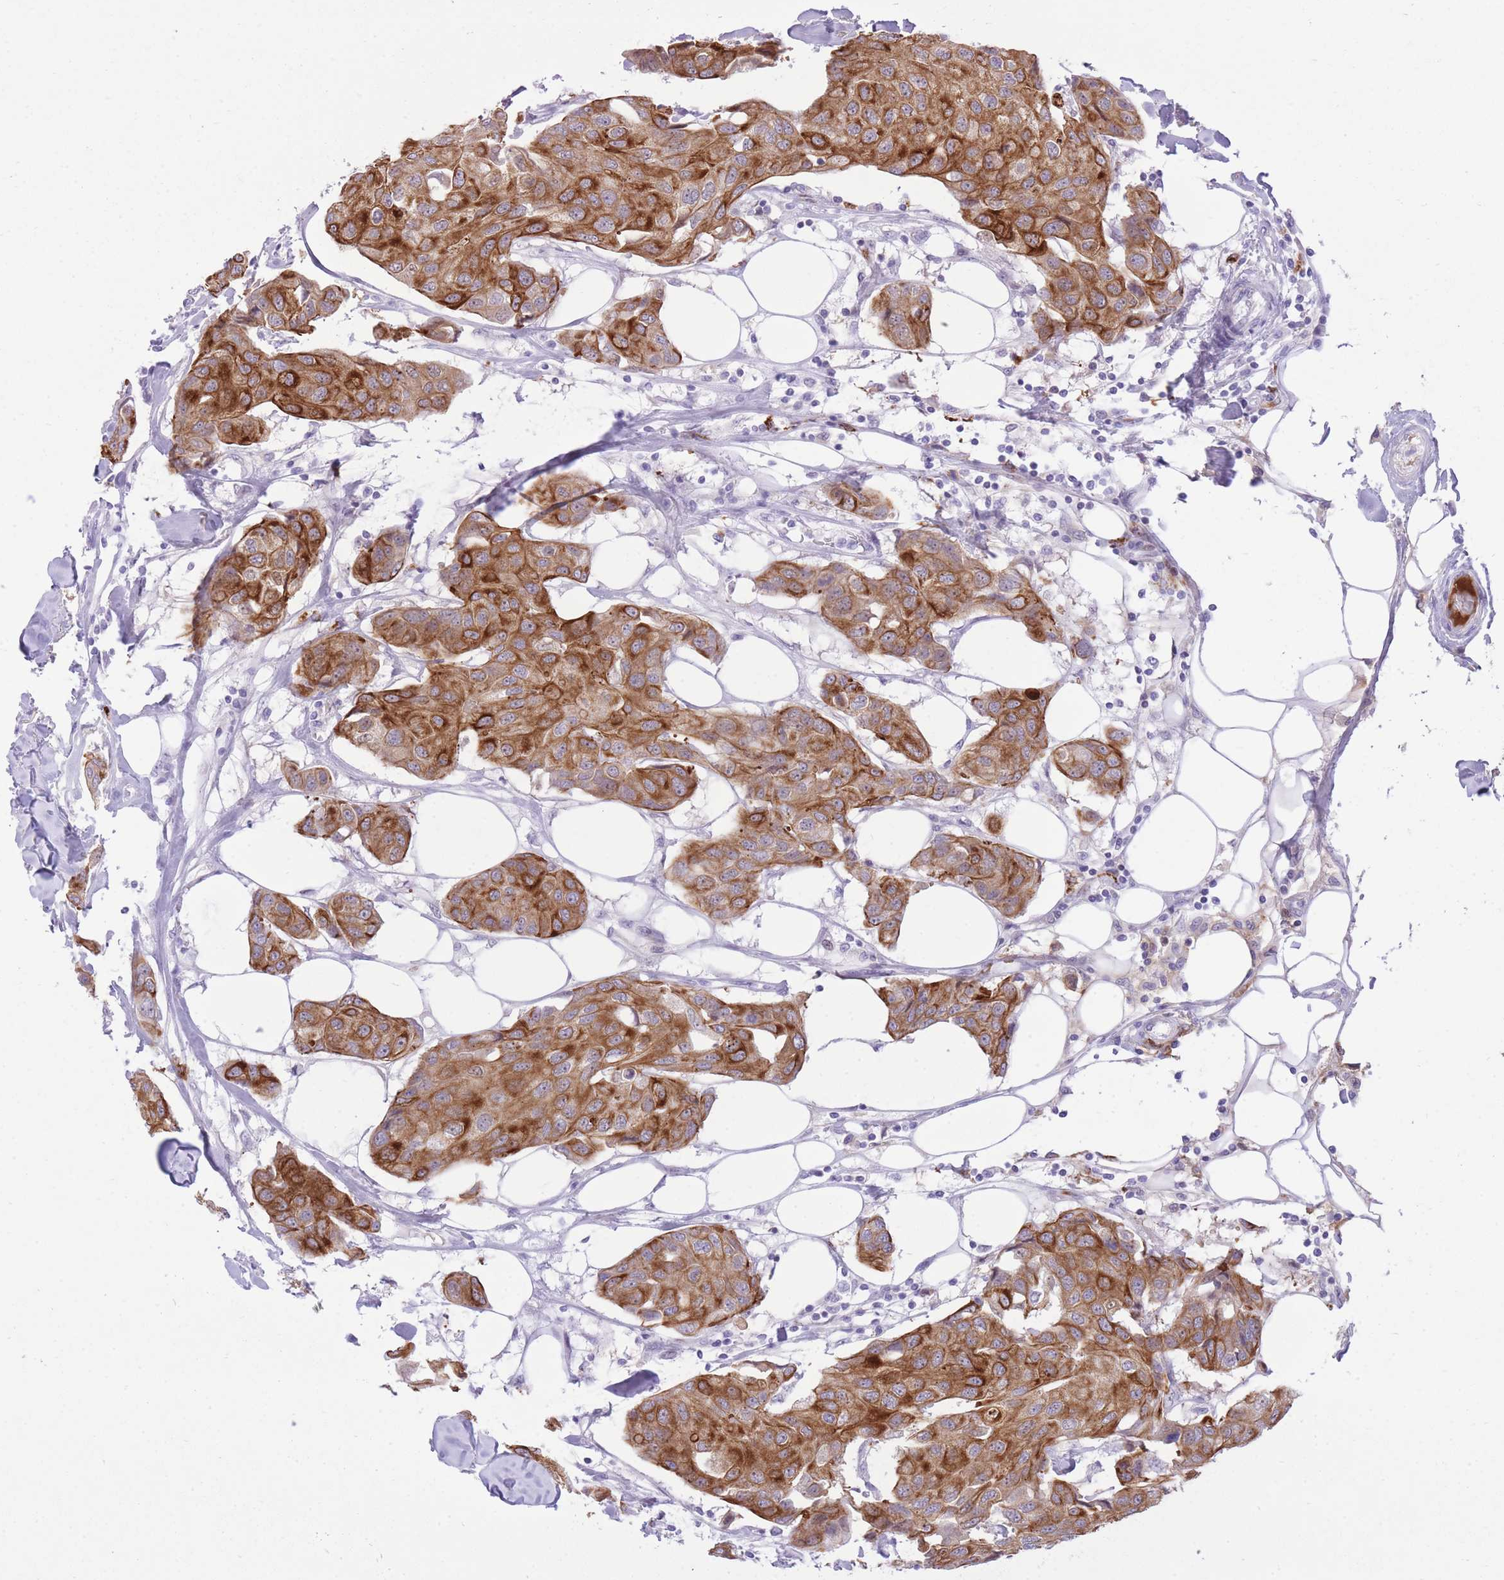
{"staining": {"intensity": "strong", "quantity": ">75%", "location": "cytoplasmic/membranous"}, "tissue": "breast cancer", "cell_type": "Tumor cells", "image_type": "cancer", "snomed": [{"axis": "morphology", "description": "Duct carcinoma"}, {"axis": "topography", "description": "Breast"}], "caption": "DAB (3,3'-diaminobenzidine) immunohistochemical staining of human breast intraductal carcinoma shows strong cytoplasmic/membranous protein positivity in about >75% of tumor cells. (Stains: DAB in brown, nuclei in blue, Microscopy: brightfield microscopy at high magnification).", "gene": "MEIS3", "patient": {"sex": "female", "age": 80}}